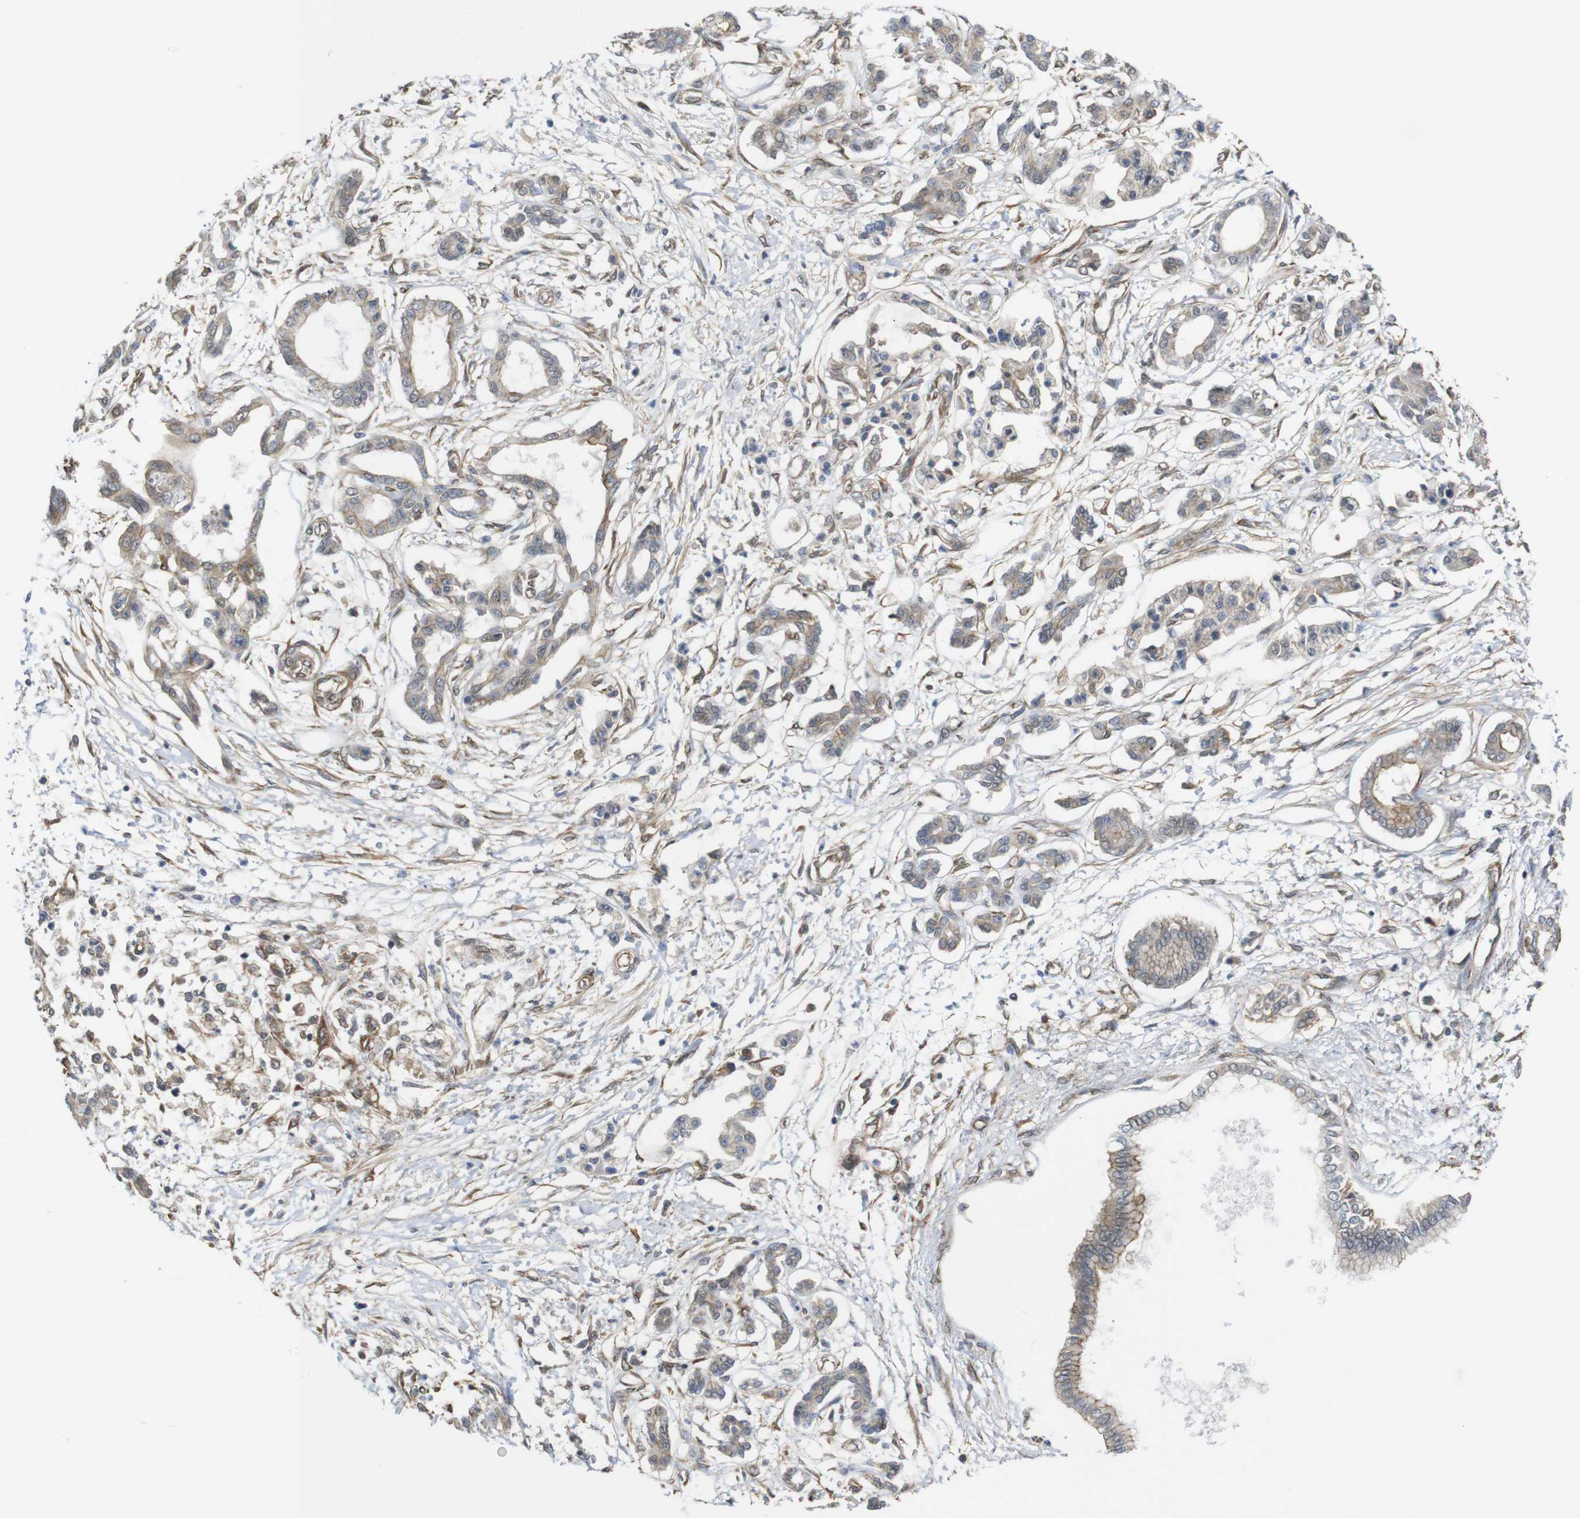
{"staining": {"intensity": "weak", "quantity": ">75%", "location": "cytoplasmic/membranous"}, "tissue": "pancreatic cancer", "cell_type": "Tumor cells", "image_type": "cancer", "snomed": [{"axis": "morphology", "description": "Adenocarcinoma, NOS"}, {"axis": "topography", "description": "Pancreas"}], "caption": "Immunohistochemistry photomicrograph of pancreatic adenocarcinoma stained for a protein (brown), which shows low levels of weak cytoplasmic/membranous positivity in about >75% of tumor cells.", "gene": "ZDHHC5", "patient": {"sex": "male", "age": 56}}